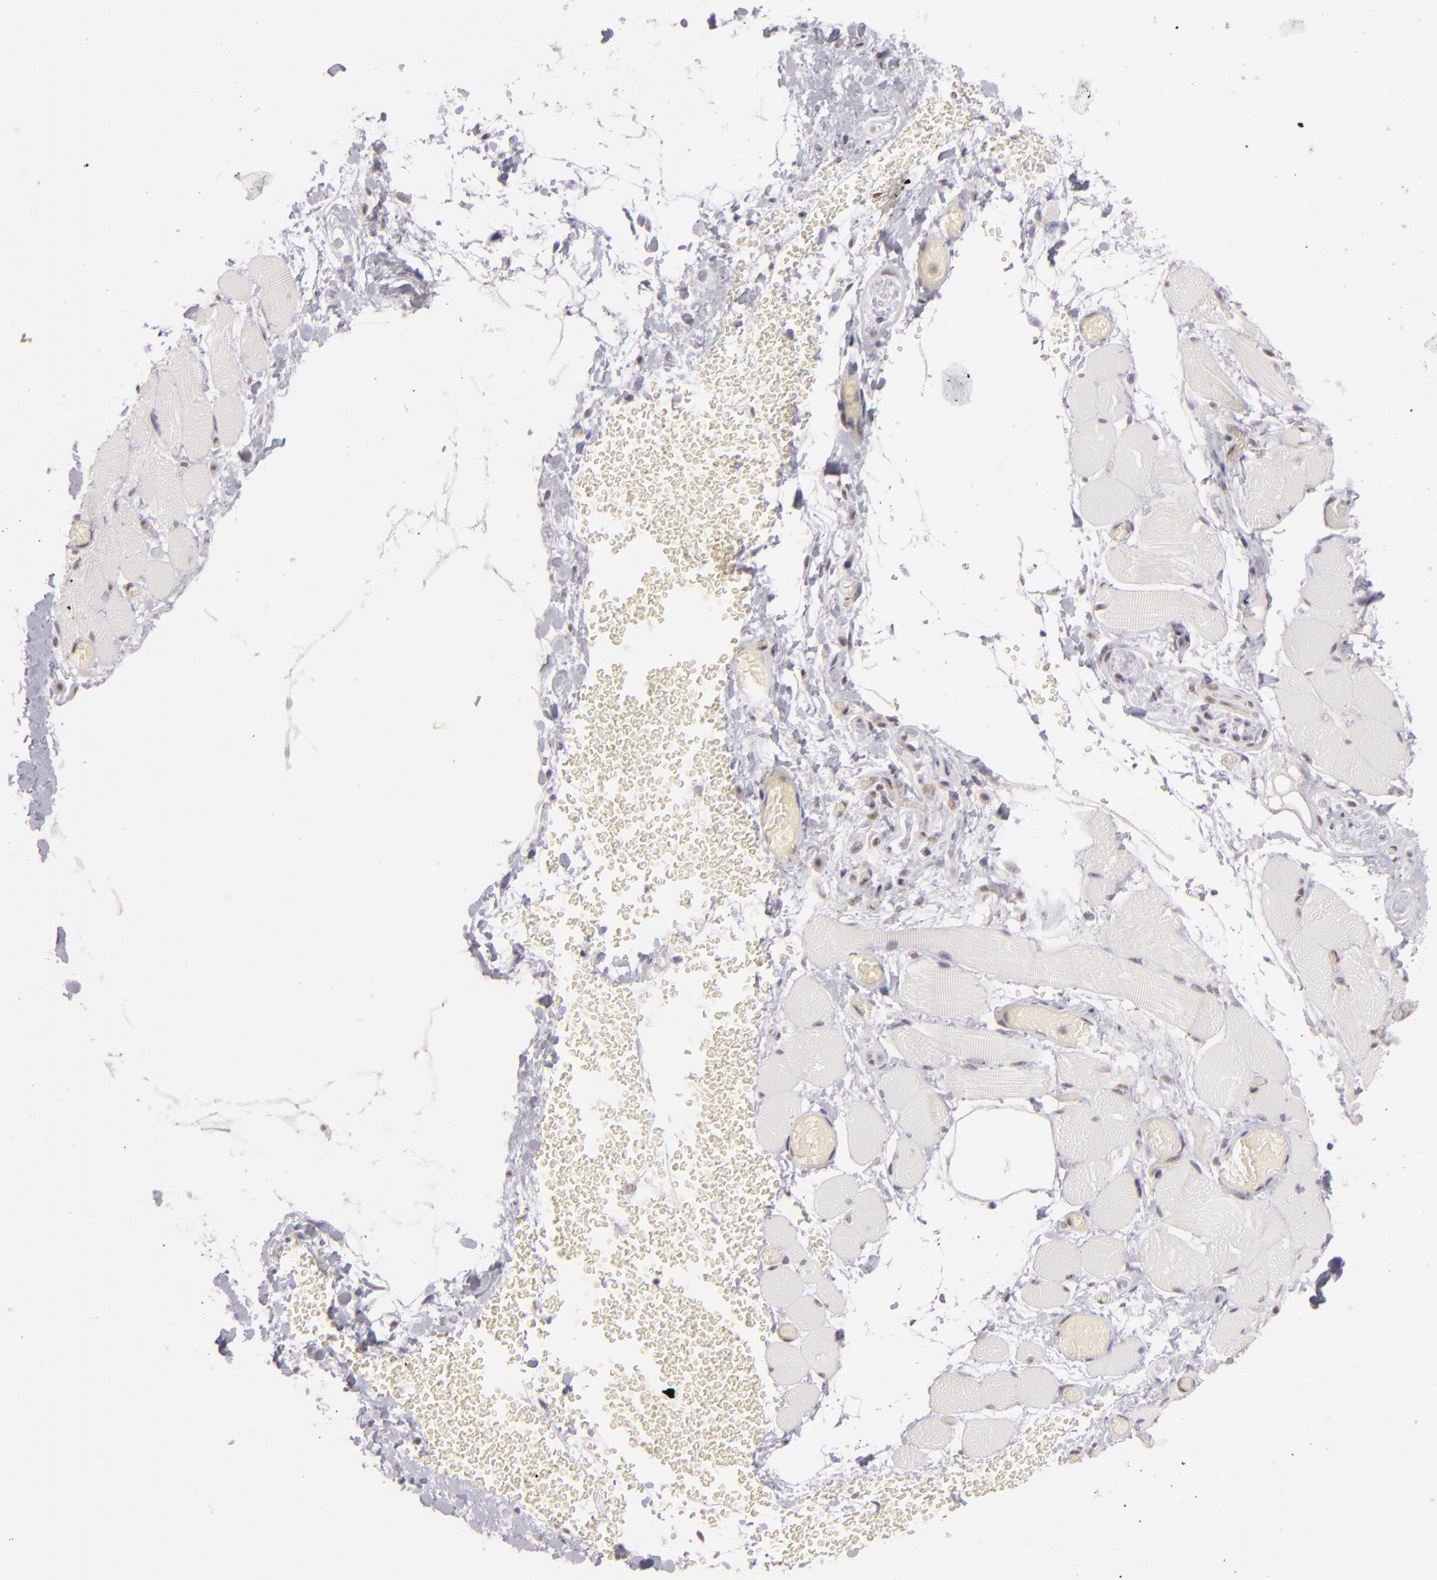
{"staining": {"intensity": "negative", "quantity": "none", "location": "none"}, "tissue": "skeletal muscle", "cell_type": "Myocytes", "image_type": "normal", "snomed": [{"axis": "morphology", "description": "Normal tissue, NOS"}, {"axis": "topography", "description": "Skeletal muscle"}, {"axis": "topography", "description": "Soft tissue"}], "caption": "High magnification brightfield microscopy of normal skeletal muscle stained with DAB (brown) and counterstained with hematoxylin (blue): myocytes show no significant expression.", "gene": "DAXX", "patient": {"sex": "female", "age": 58}}